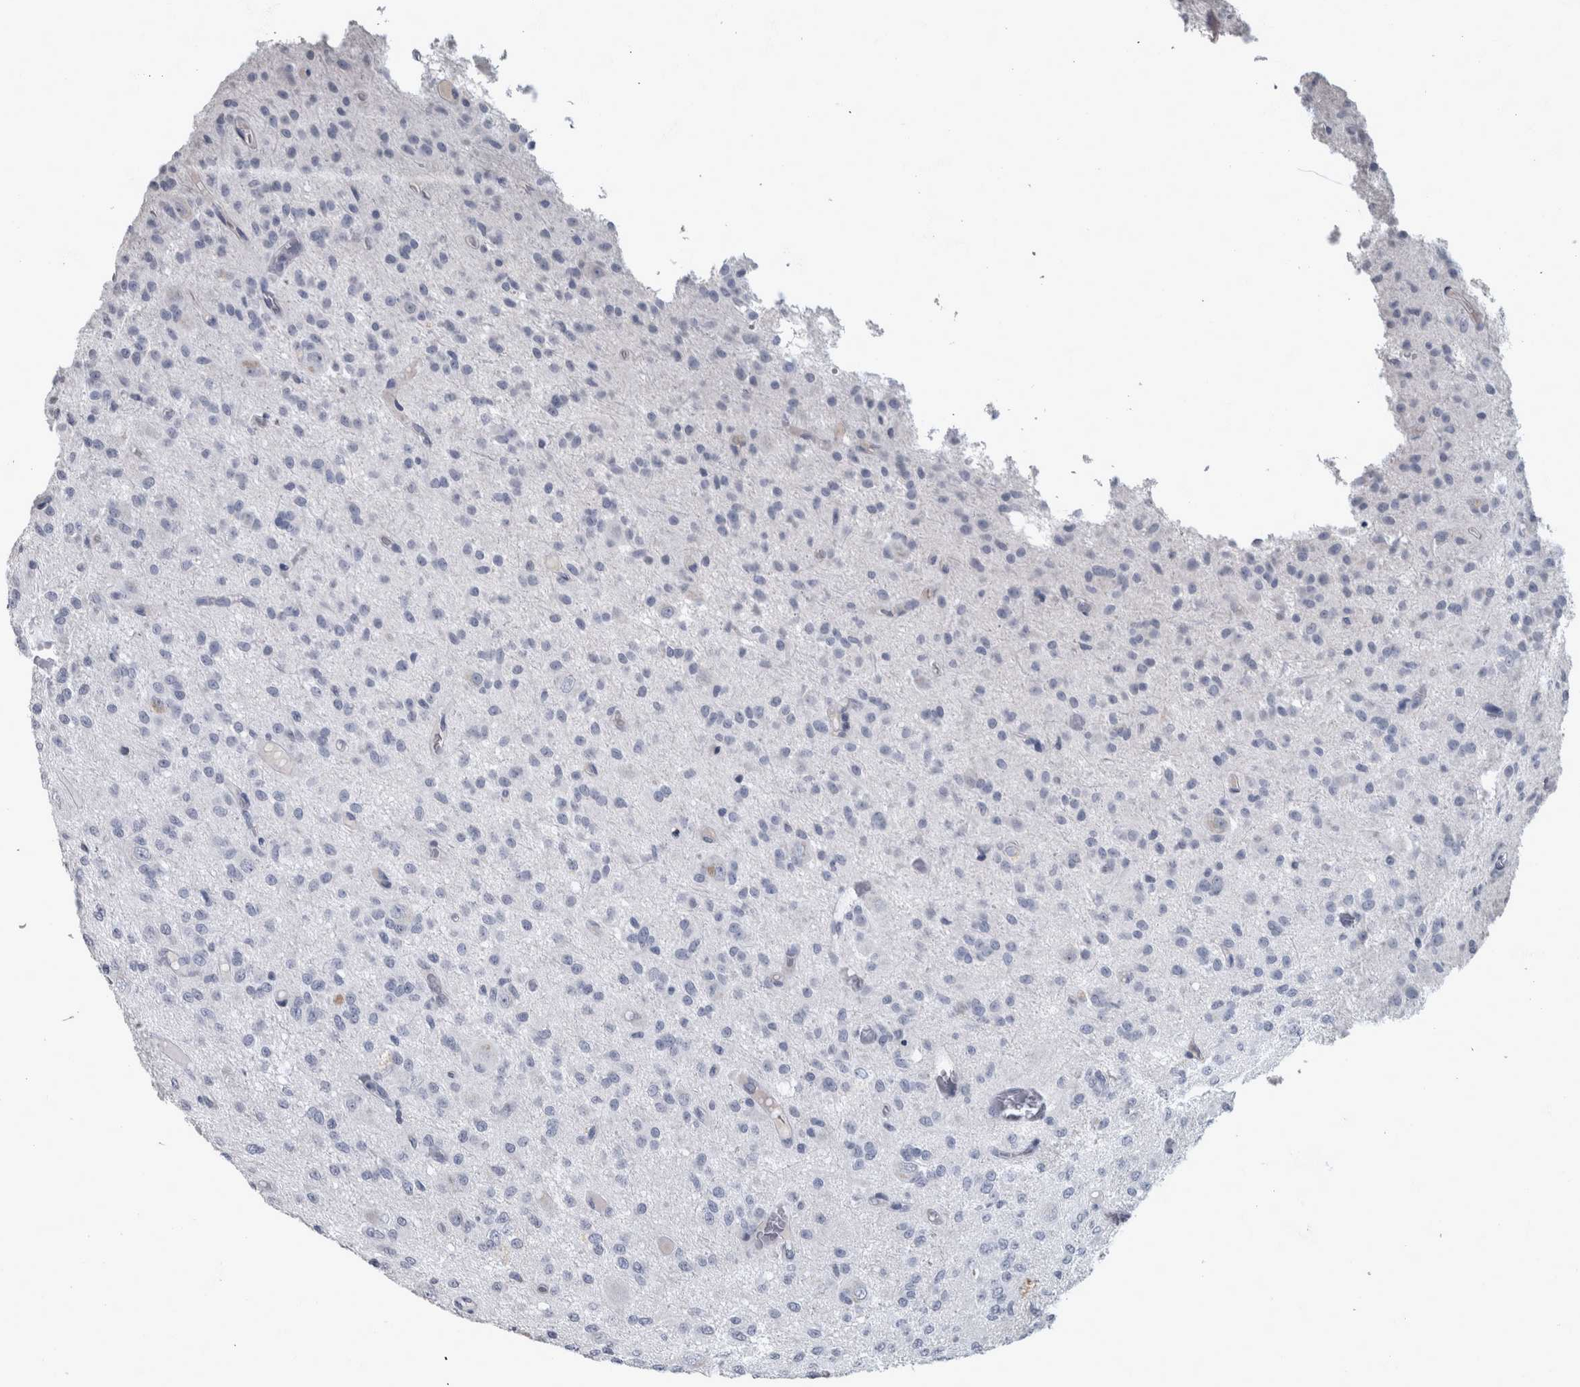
{"staining": {"intensity": "negative", "quantity": "none", "location": "none"}, "tissue": "glioma", "cell_type": "Tumor cells", "image_type": "cancer", "snomed": [{"axis": "morphology", "description": "Glioma, malignant, High grade"}, {"axis": "topography", "description": "Brain"}], "caption": "Immunohistochemistry micrograph of neoplastic tissue: malignant high-grade glioma stained with DAB shows no significant protein expression in tumor cells. The staining was performed using DAB to visualize the protein expression in brown, while the nuclei were stained in blue with hematoxylin (Magnification: 20x).", "gene": "DSG2", "patient": {"sex": "female", "age": 59}}